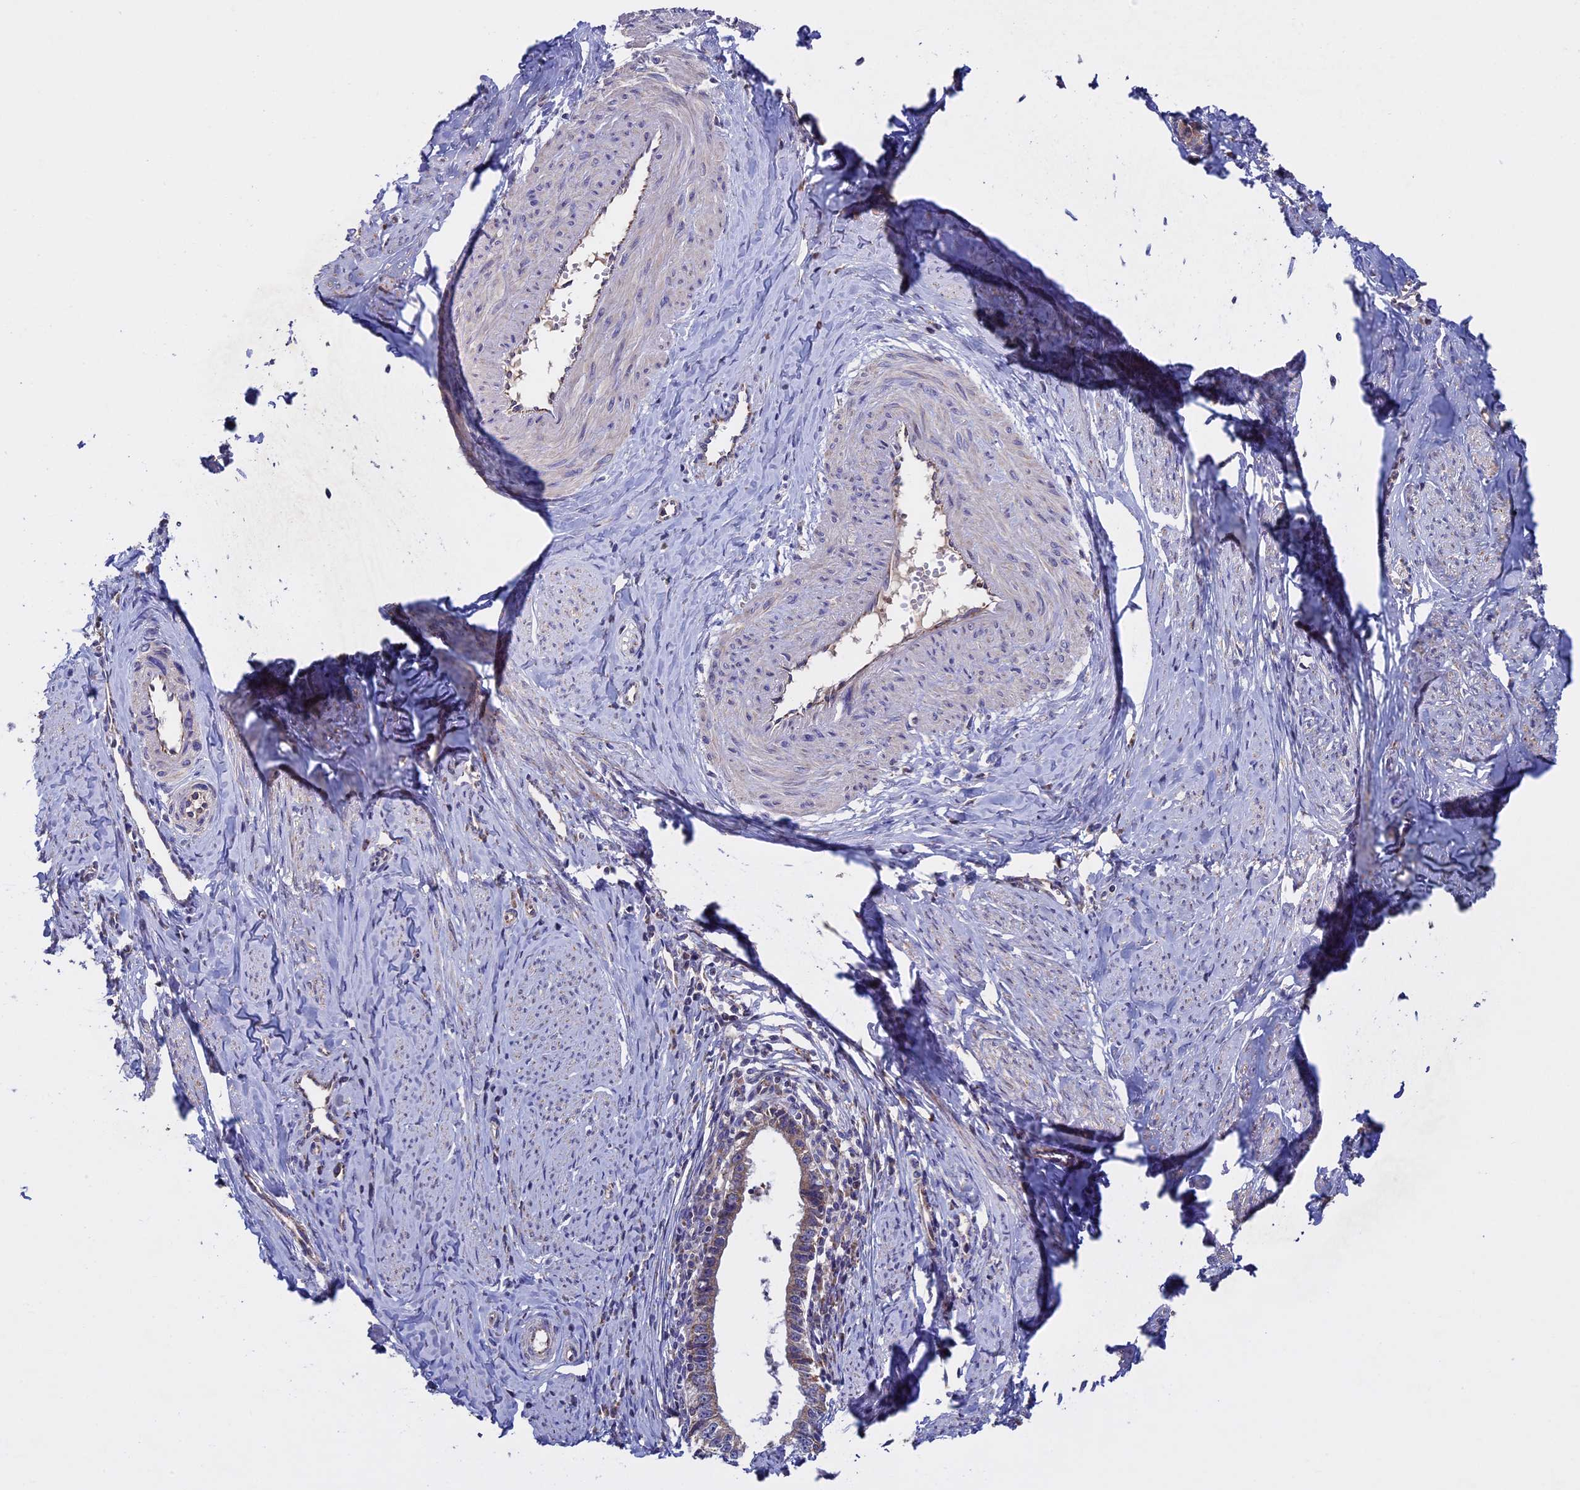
{"staining": {"intensity": "moderate", "quantity": ">75%", "location": "cytoplasmic/membranous"}, "tissue": "cervical cancer", "cell_type": "Tumor cells", "image_type": "cancer", "snomed": [{"axis": "morphology", "description": "Adenocarcinoma, NOS"}, {"axis": "topography", "description": "Cervix"}], "caption": "High-power microscopy captured an immunohistochemistry (IHC) image of cervical adenocarcinoma, revealing moderate cytoplasmic/membranous expression in approximately >75% of tumor cells.", "gene": "RNF17", "patient": {"sex": "female", "age": 36}}